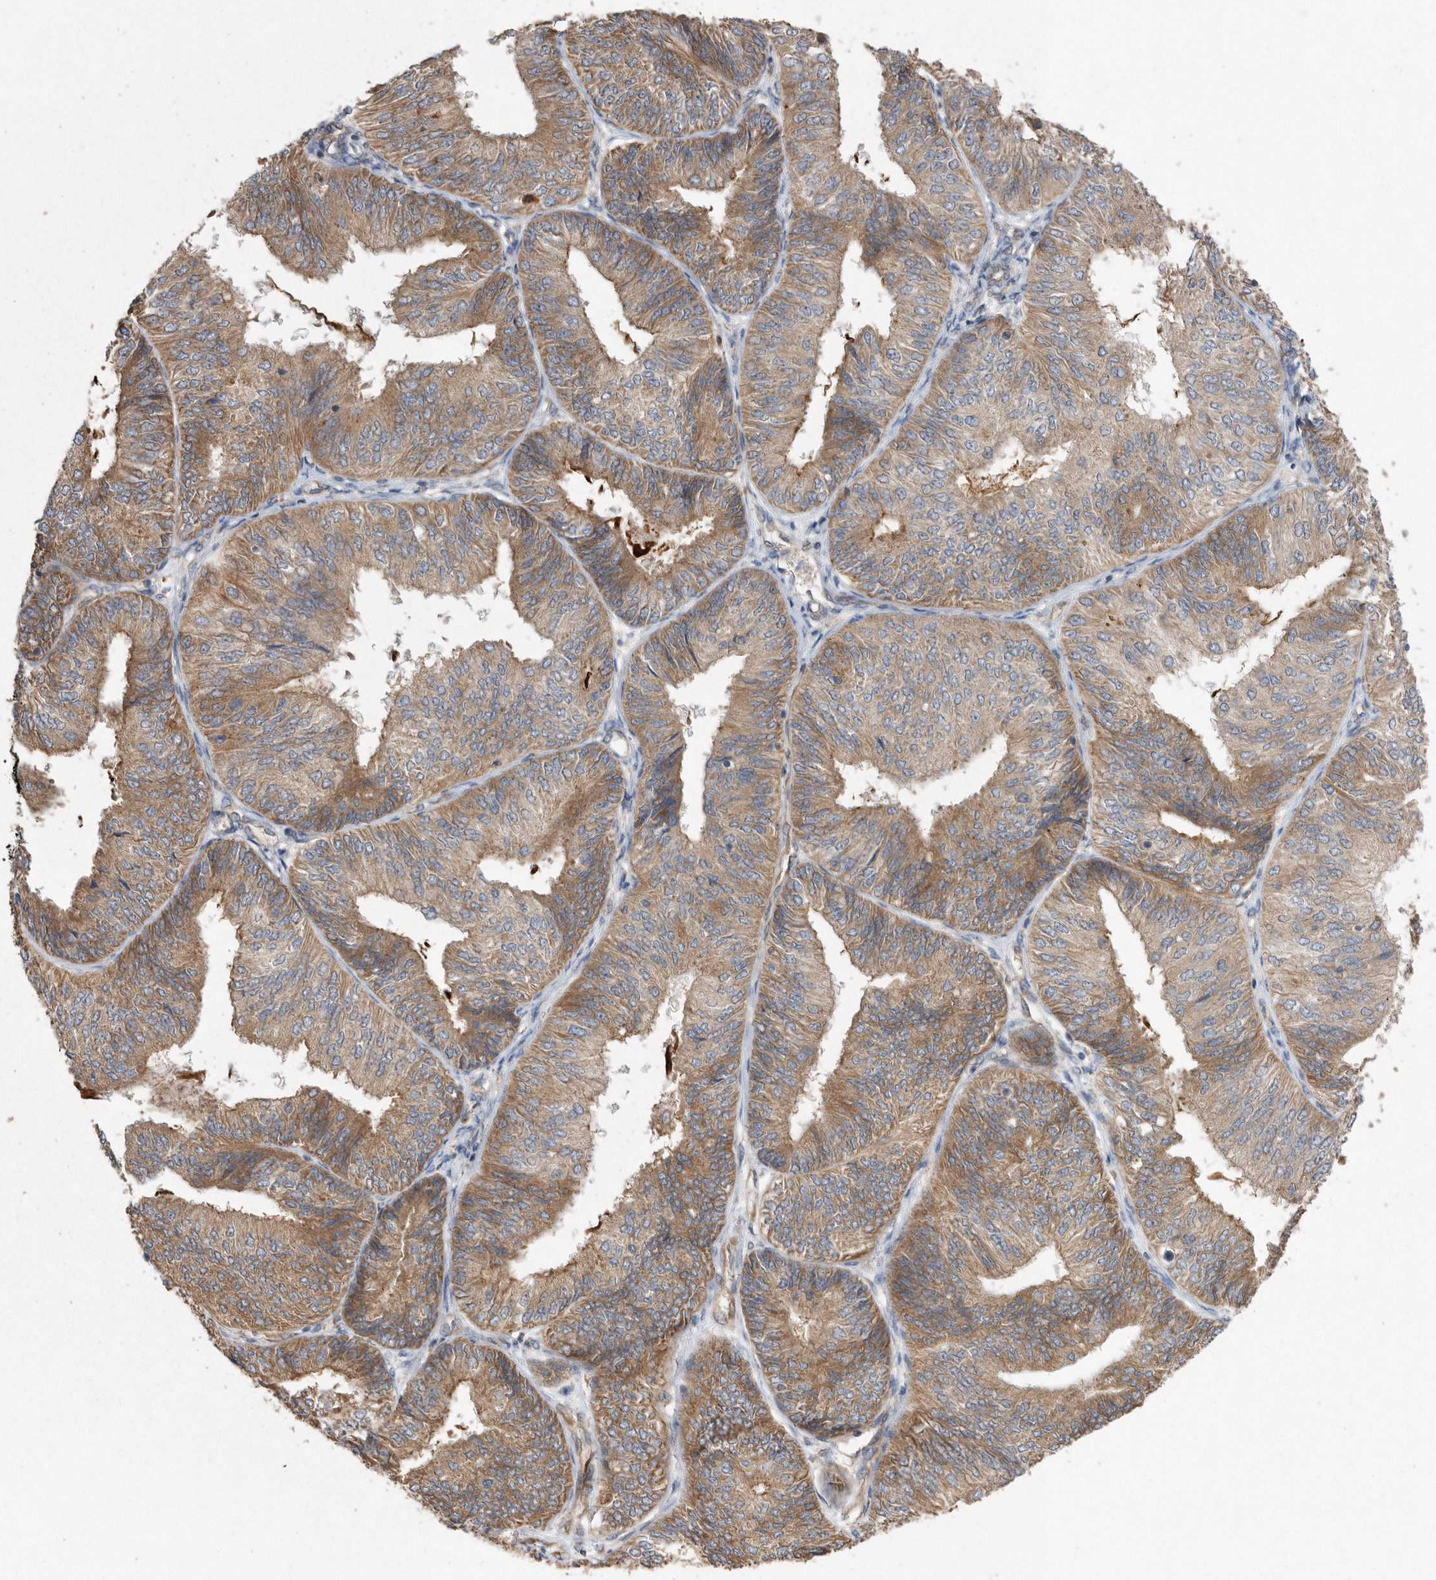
{"staining": {"intensity": "moderate", "quantity": ">75%", "location": "cytoplasmic/membranous"}, "tissue": "endometrial cancer", "cell_type": "Tumor cells", "image_type": "cancer", "snomed": [{"axis": "morphology", "description": "Adenocarcinoma, NOS"}, {"axis": "topography", "description": "Endometrium"}], "caption": "This is an image of immunohistochemistry (IHC) staining of endometrial cancer, which shows moderate staining in the cytoplasmic/membranous of tumor cells.", "gene": "PON2", "patient": {"sex": "female", "age": 58}}